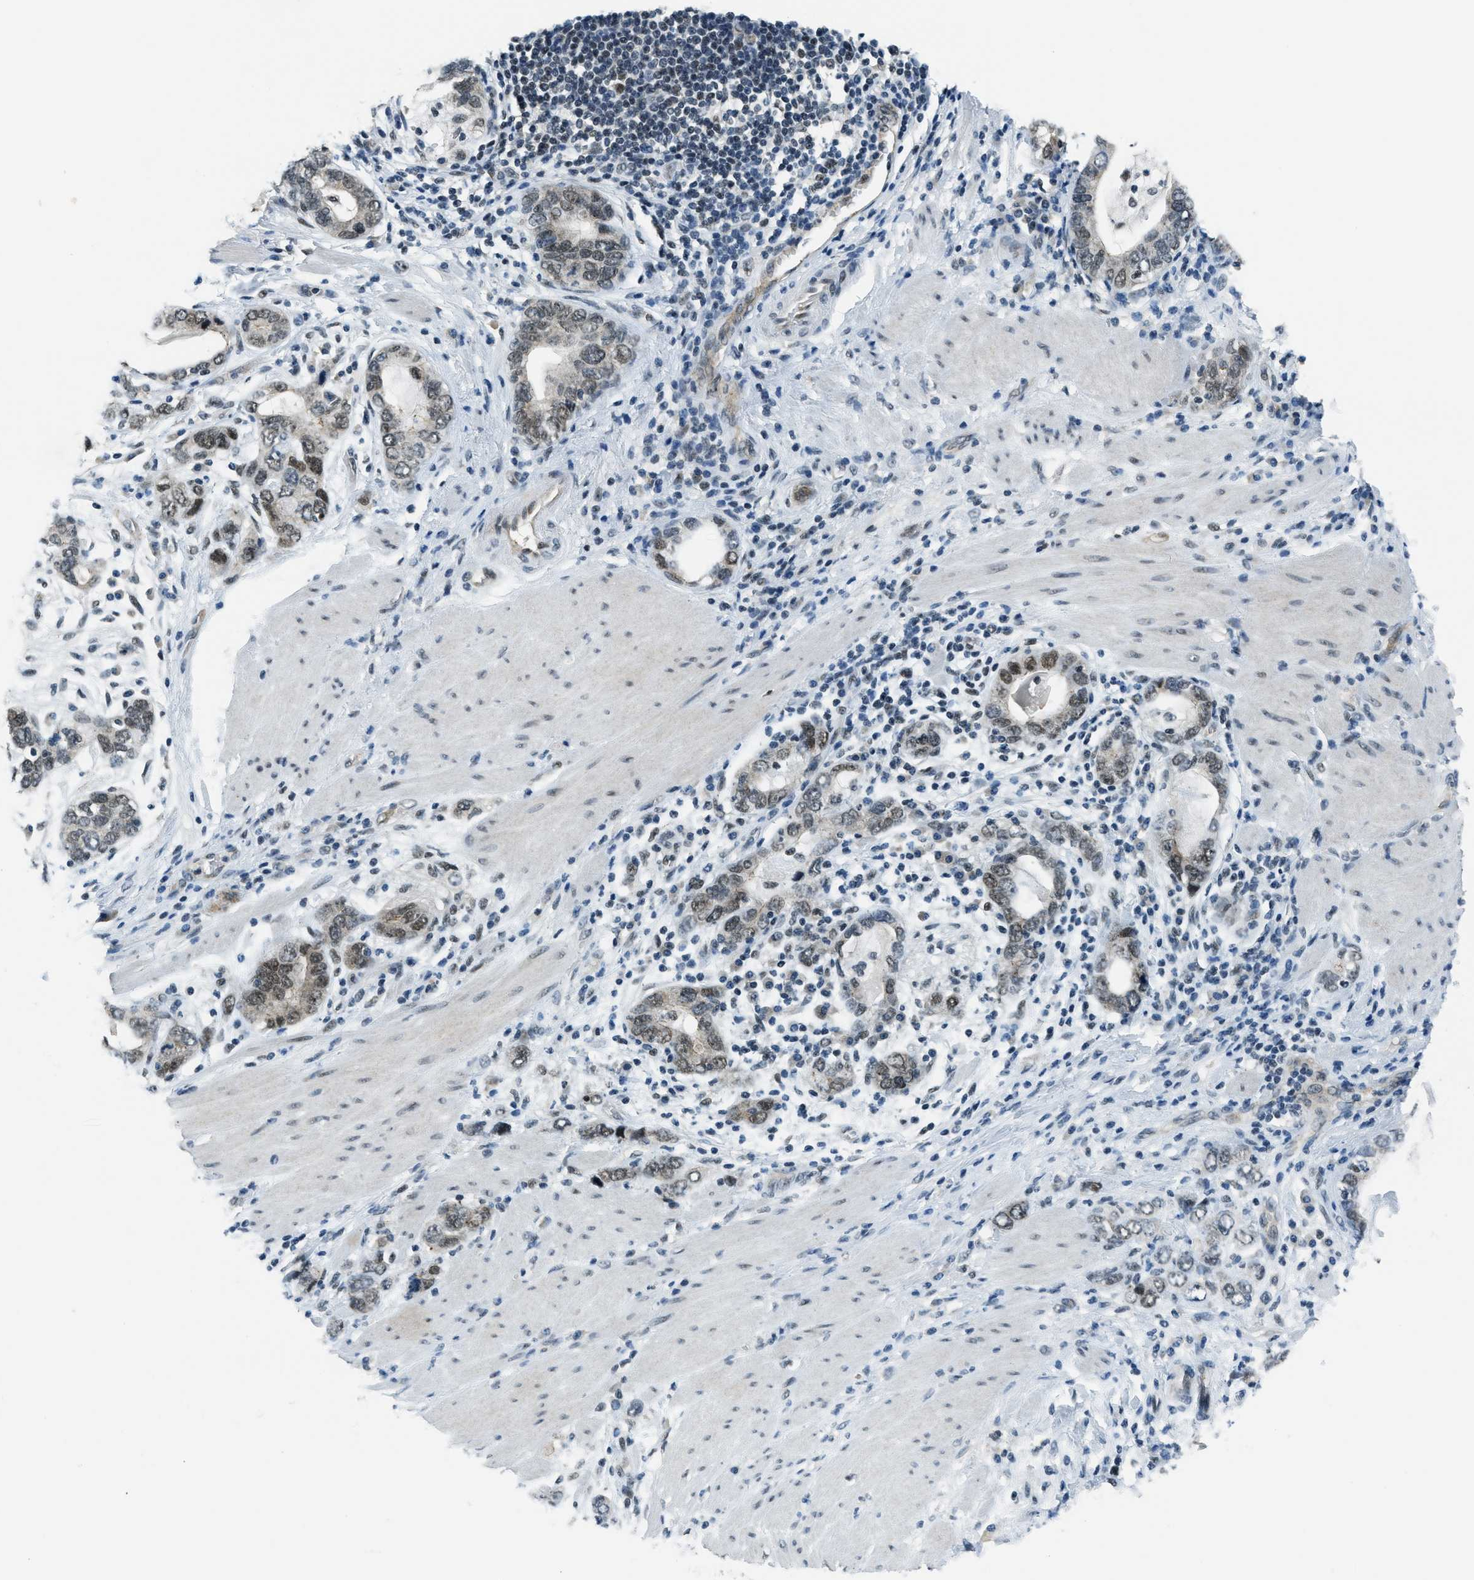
{"staining": {"intensity": "moderate", "quantity": "<25%", "location": "nuclear"}, "tissue": "stomach cancer", "cell_type": "Tumor cells", "image_type": "cancer", "snomed": [{"axis": "morphology", "description": "Adenocarcinoma, NOS"}, {"axis": "topography", "description": "Stomach, lower"}], "caption": "The immunohistochemical stain shows moderate nuclear expression in tumor cells of stomach cancer tissue. The protein is shown in brown color, while the nuclei are stained blue.", "gene": "KLF6", "patient": {"sex": "female", "age": 93}}